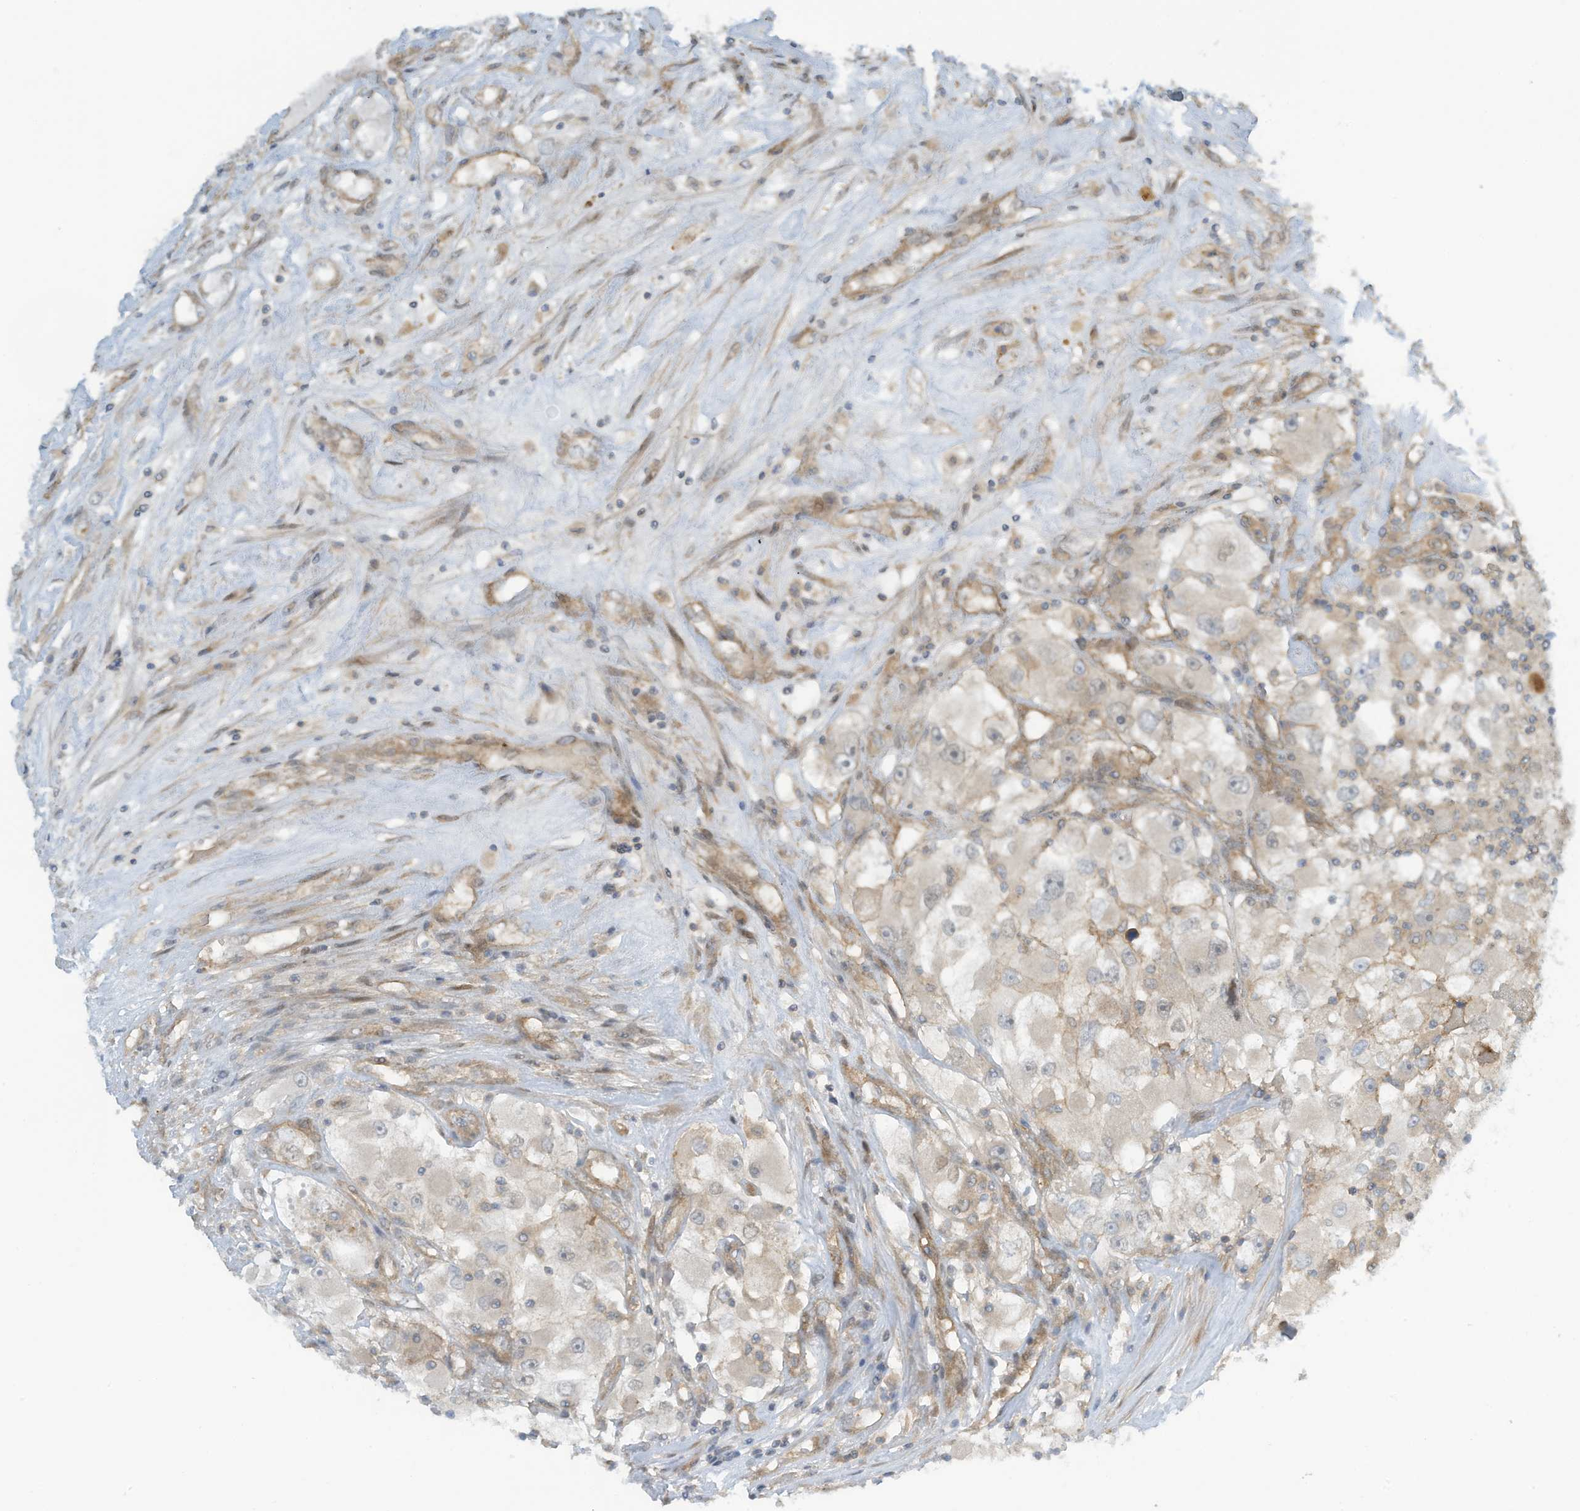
{"staining": {"intensity": "weak", "quantity": "<25%", "location": "cytoplasmic/membranous"}, "tissue": "renal cancer", "cell_type": "Tumor cells", "image_type": "cancer", "snomed": [{"axis": "morphology", "description": "Adenocarcinoma, NOS"}, {"axis": "topography", "description": "Kidney"}], "caption": "The histopathology image demonstrates no significant staining in tumor cells of renal cancer (adenocarcinoma).", "gene": "FSD1L", "patient": {"sex": "female", "age": 52}}